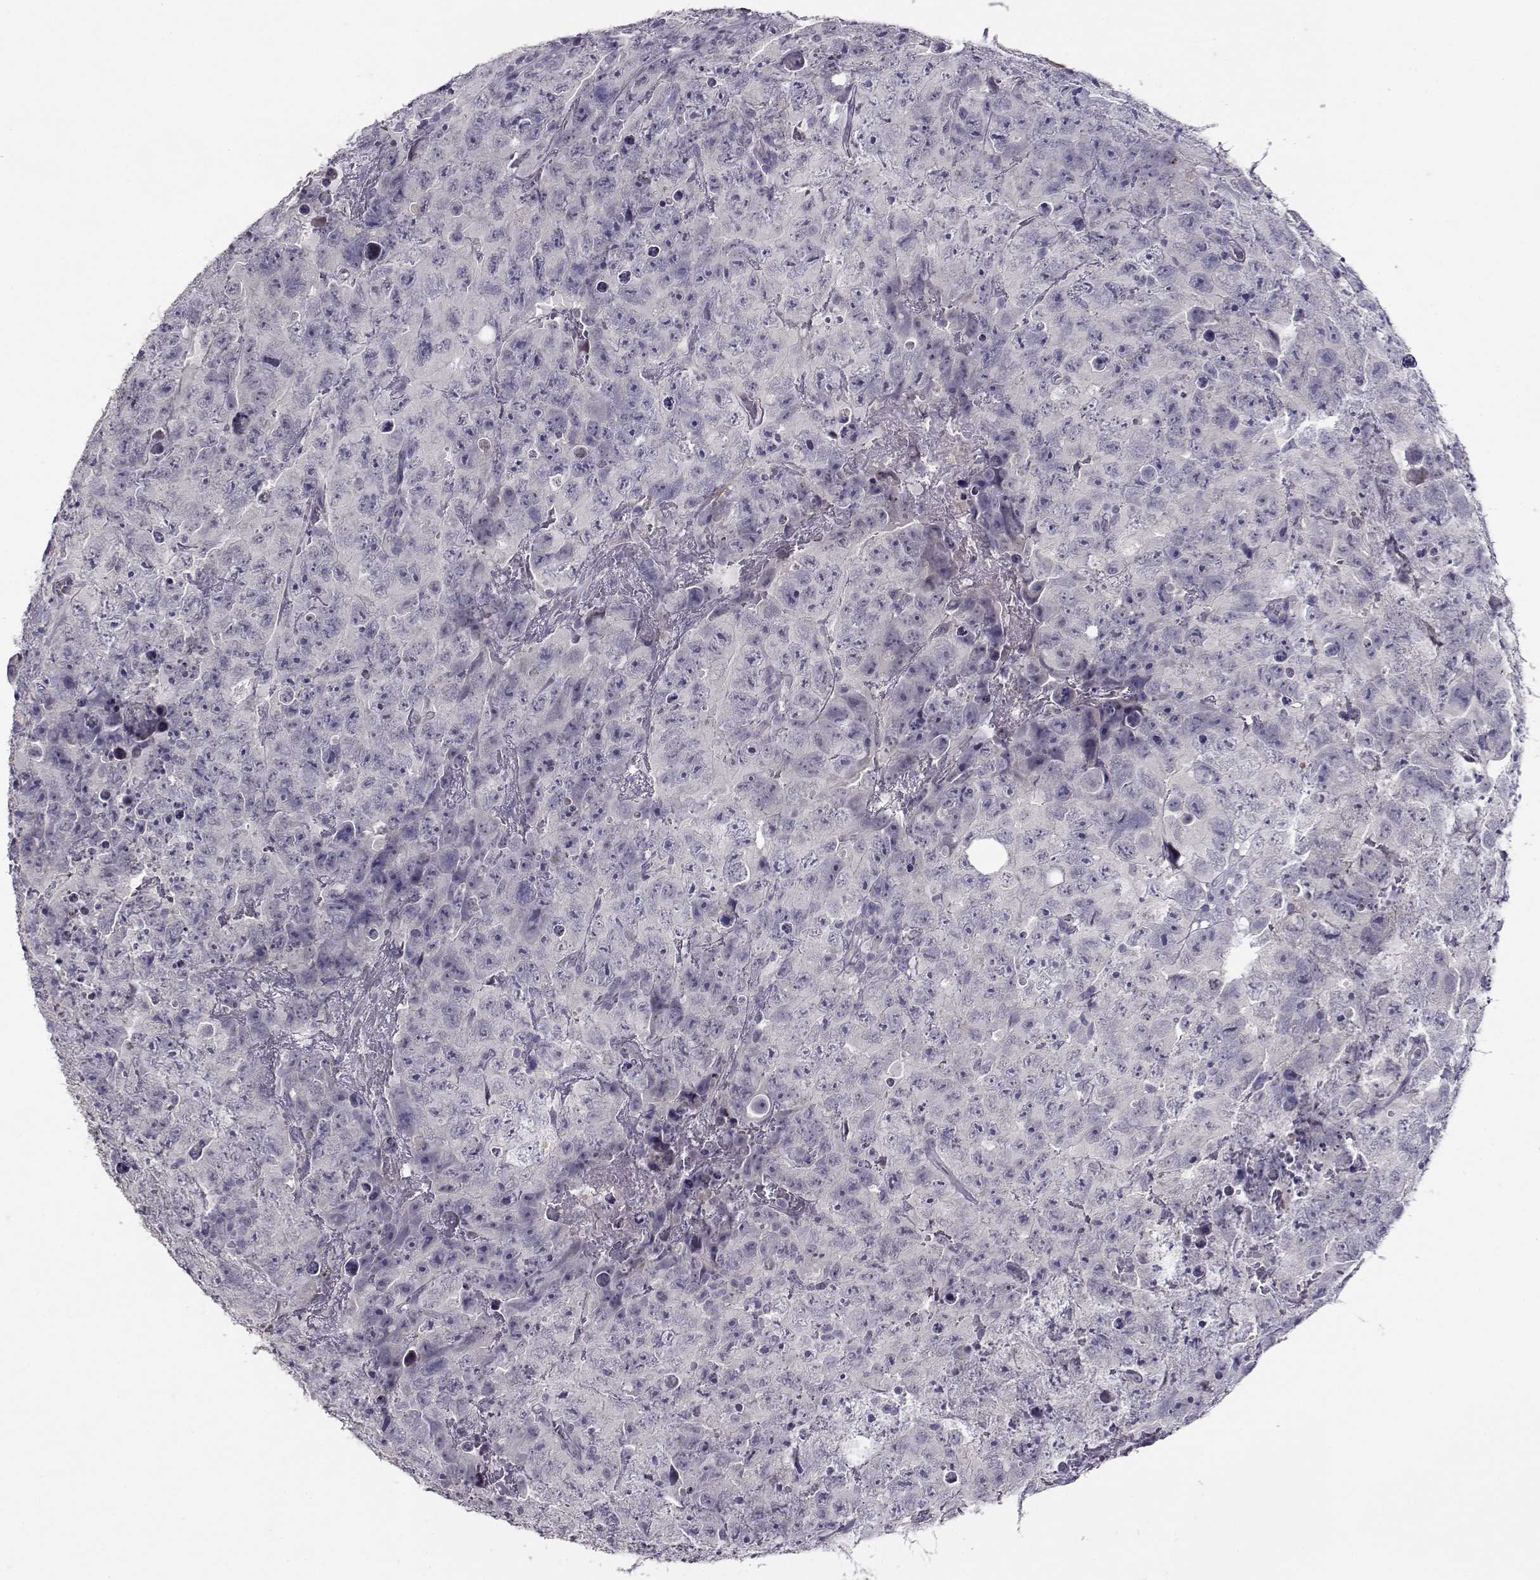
{"staining": {"intensity": "negative", "quantity": "none", "location": "none"}, "tissue": "testis cancer", "cell_type": "Tumor cells", "image_type": "cancer", "snomed": [{"axis": "morphology", "description": "Carcinoma, Embryonal, NOS"}, {"axis": "topography", "description": "Testis"}], "caption": "The immunohistochemistry (IHC) image has no significant staining in tumor cells of testis cancer tissue. (Immunohistochemistry (ihc), brightfield microscopy, high magnification).", "gene": "RHOXF2", "patient": {"sex": "male", "age": 24}}